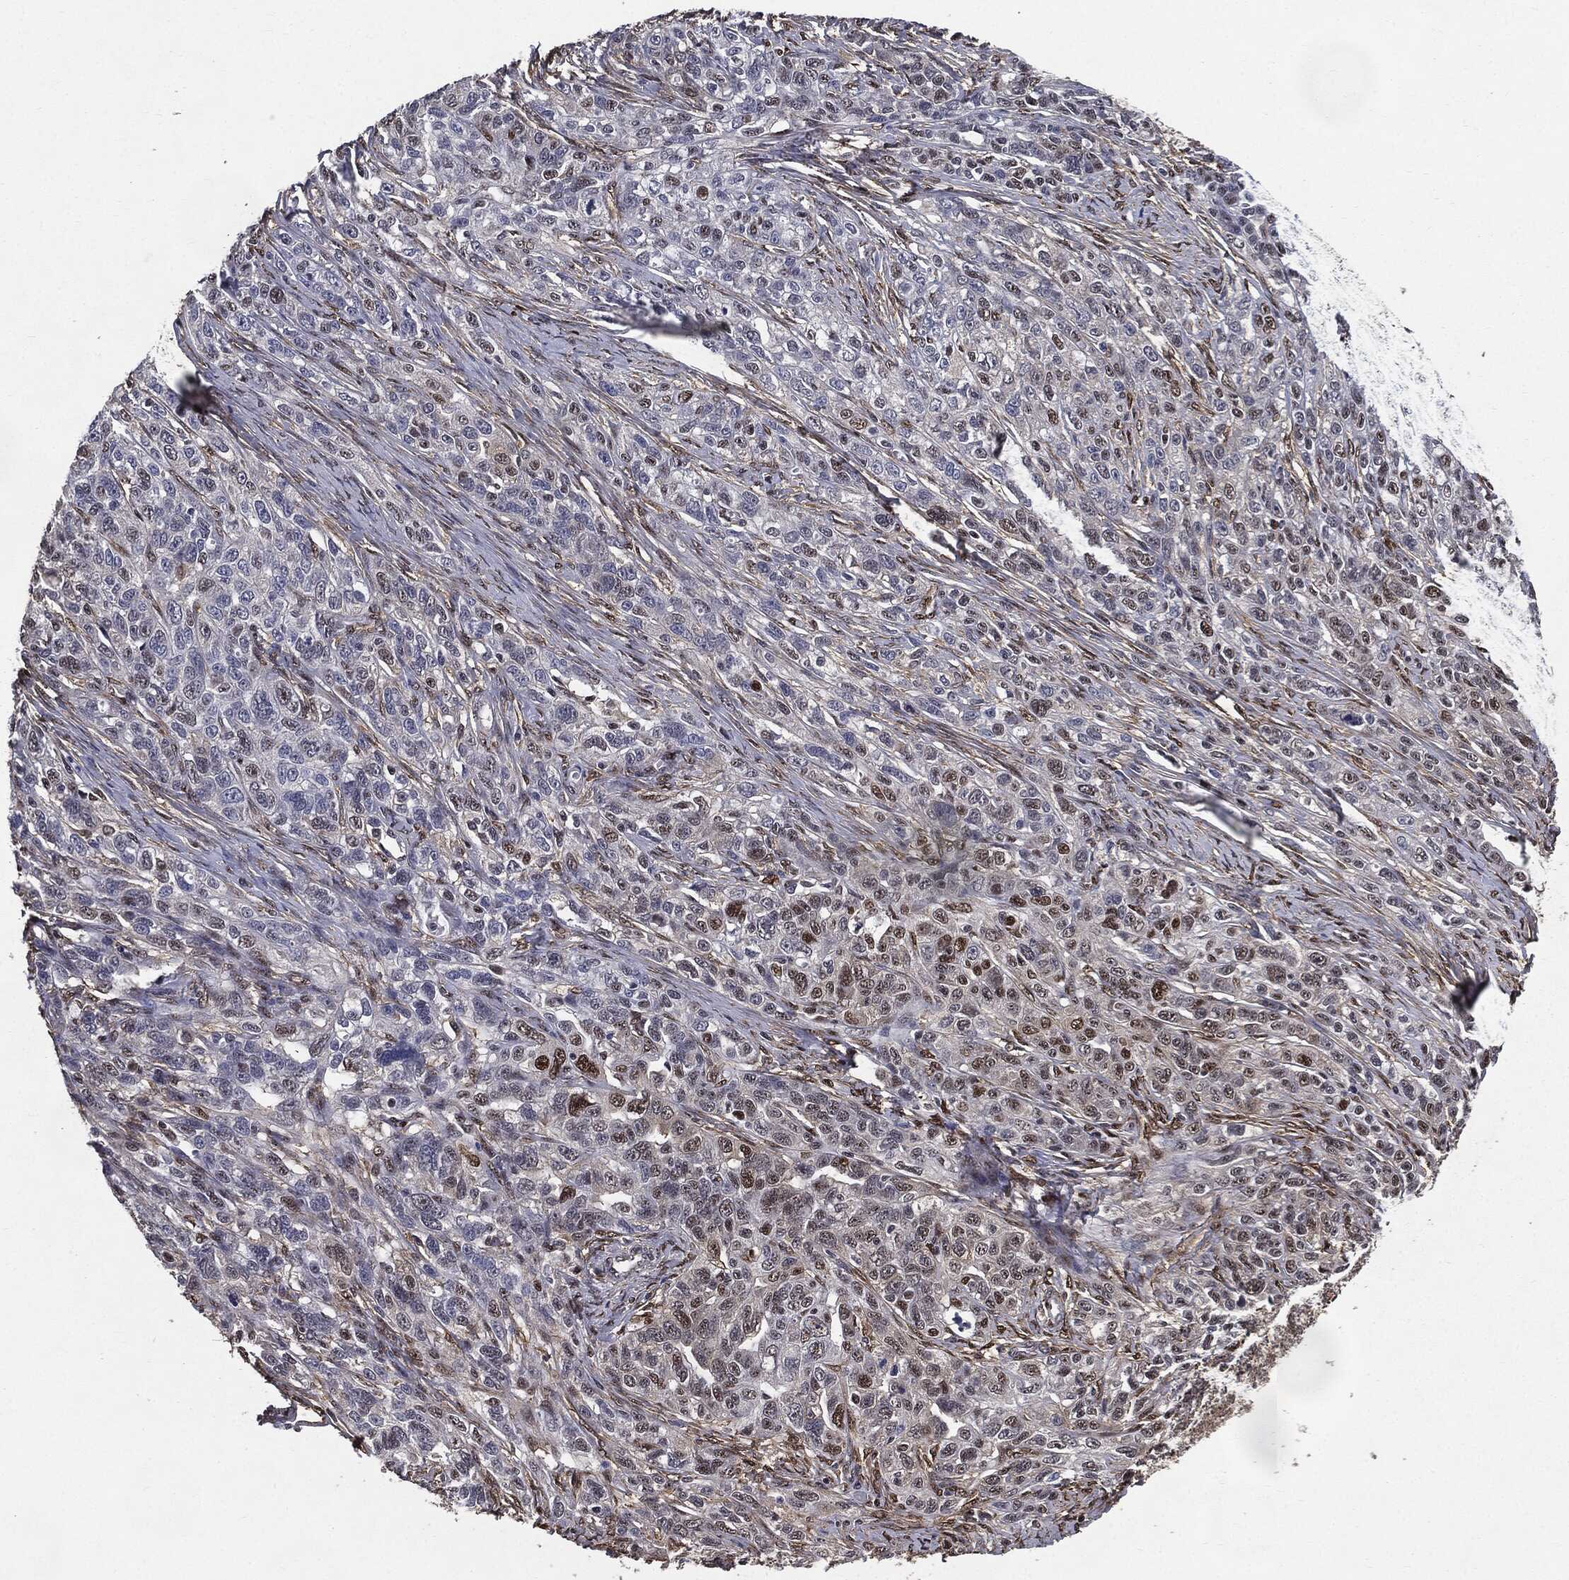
{"staining": {"intensity": "strong", "quantity": "<25%", "location": "nuclear"}, "tissue": "ovarian cancer", "cell_type": "Tumor cells", "image_type": "cancer", "snomed": [{"axis": "morphology", "description": "Cystadenocarcinoma, serous, NOS"}, {"axis": "topography", "description": "Ovary"}], "caption": "This is a histology image of immunohistochemistry staining of ovarian cancer (serous cystadenocarcinoma), which shows strong expression in the nuclear of tumor cells.", "gene": "JUN", "patient": {"sex": "female", "age": 71}}